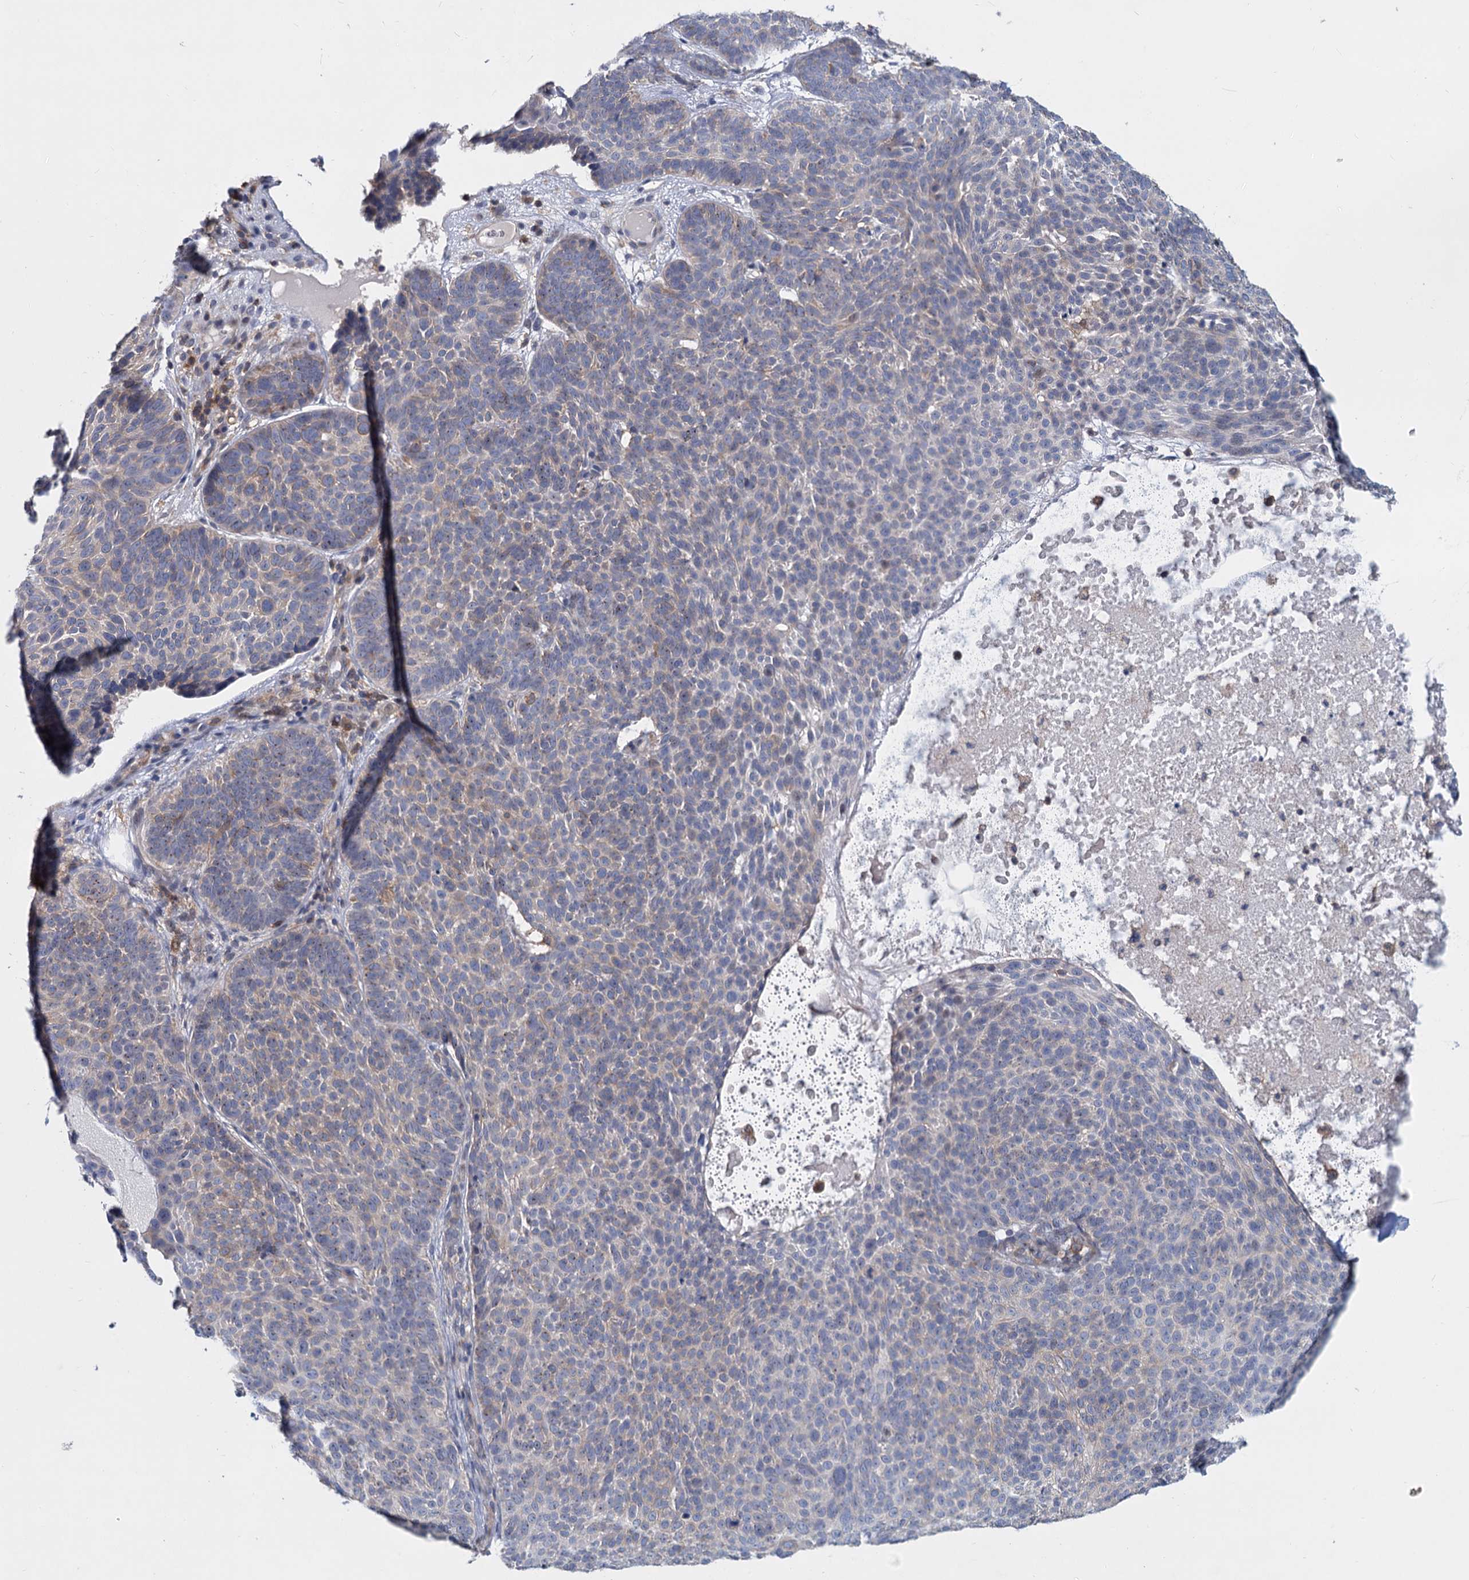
{"staining": {"intensity": "weak", "quantity": "25%-75%", "location": "cytoplasmic/membranous"}, "tissue": "skin cancer", "cell_type": "Tumor cells", "image_type": "cancer", "snomed": [{"axis": "morphology", "description": "Basal cell carcinoma"}, {"axis": "topography", "description": "Skin"}], "caption": "The histopathology image exhibits a brown stain indicating the presence of a protein in the cytoplasmic/membranous of tumor cells in skin cancer (basal cell carcinoma).", "gene": "LRCH4", "patient": {"sex": "male", "age": 85}}